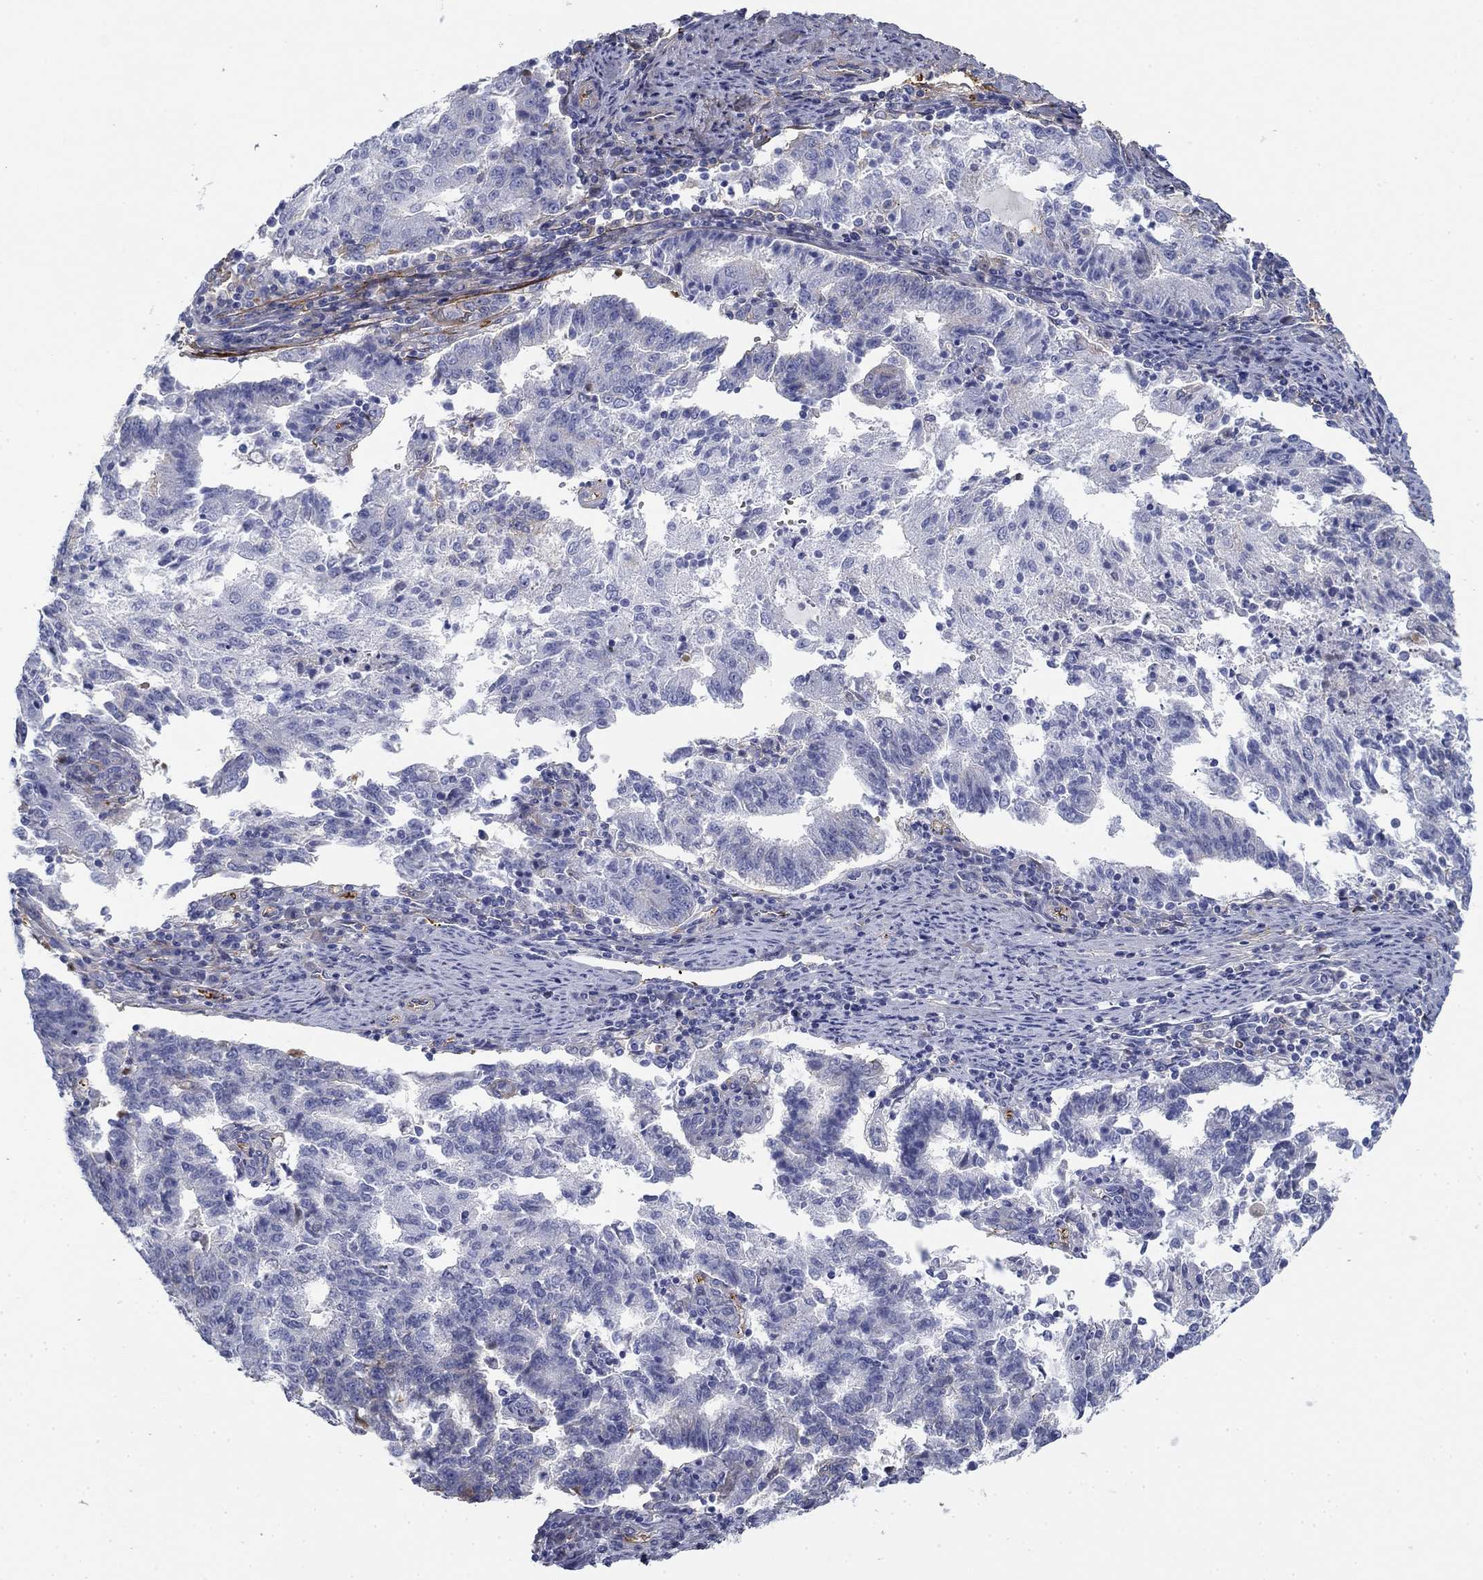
{"staining": {"intensity": "negative", "quantity": "none", "location": "none"}, "tissue": "endometrial cancer", "cell_type": "Tumor cells", "image_type": "cancer", "snomed": [{"axis": "morphology", "description": "Adenocarcinoma, NOS"}, {"axis": "topography", "description": "Endometrium"}], "caption": "Human endometrial cancer (adenocarcinoma) stained for a protein using IHC reveals no positivity in tumor cells.", "gene": "GPC1", "patient": {"sex": "female", "age": 82}}